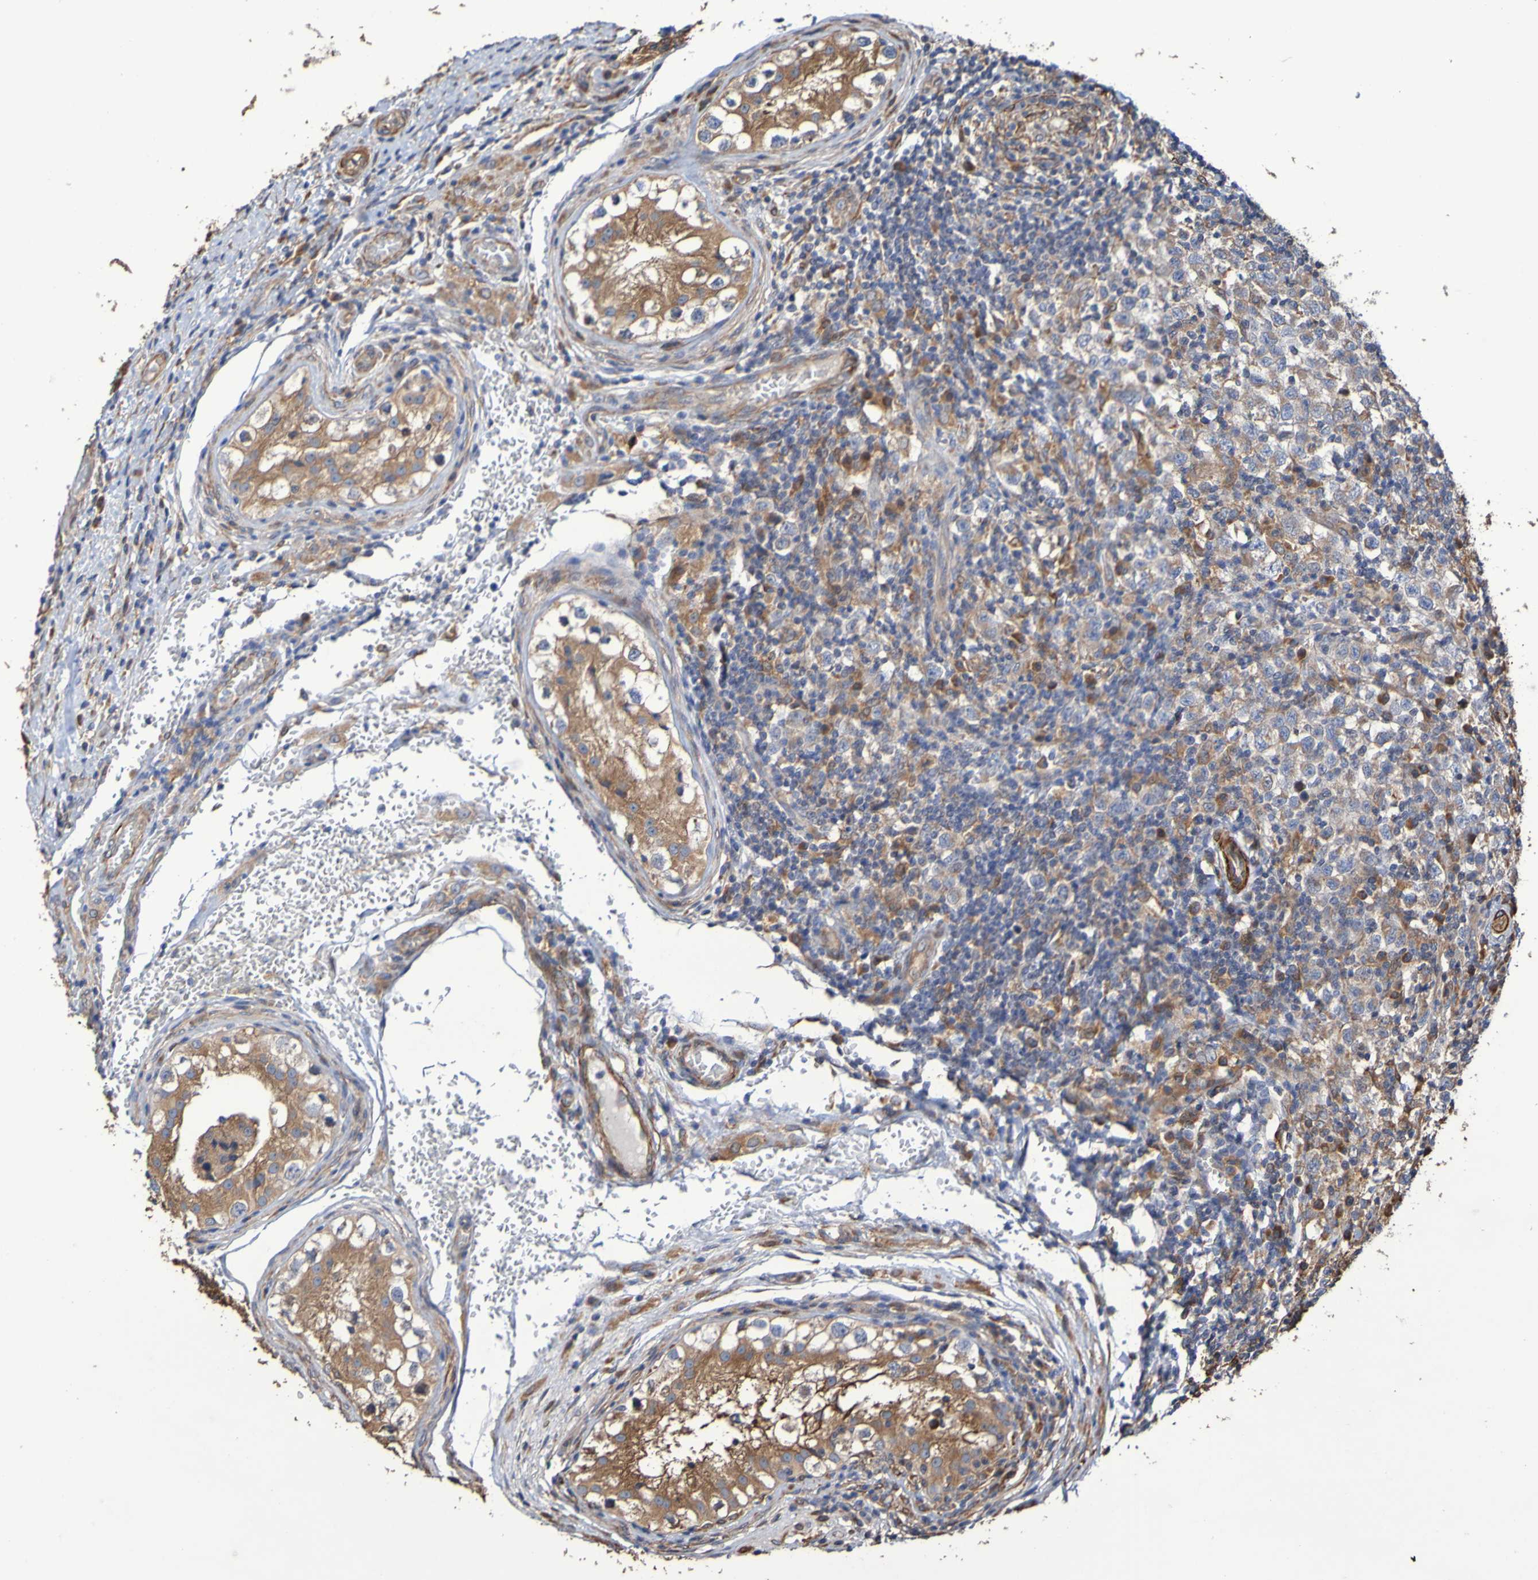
{"staining": {"intensity": "weak", "quantity": ">75%", "location": "cytoplasmic/membranous"}, "tissue": "testis cancer", "cell_type": "Tumor cells", "image_type": "cancer", "snomed": [{"axis": "morphology", "description": "Carcinoma, Embryonal, NOS"}, {"axis": "topography", "description": "Testis"}], "caption": "A low amount of weak cytoplasmic/membranous positivity is seen in about >75% of tumor cells in testis cancer (embryonal carcinoma) tissue. (Stains: DAB (3,3'-diaminobenzidine) in brown, nuclei in blue, Microscopy: brightfield microscopy at high magnification).", "gene": "RAB11A", "patient": {"sex": "male", "age": 21}}